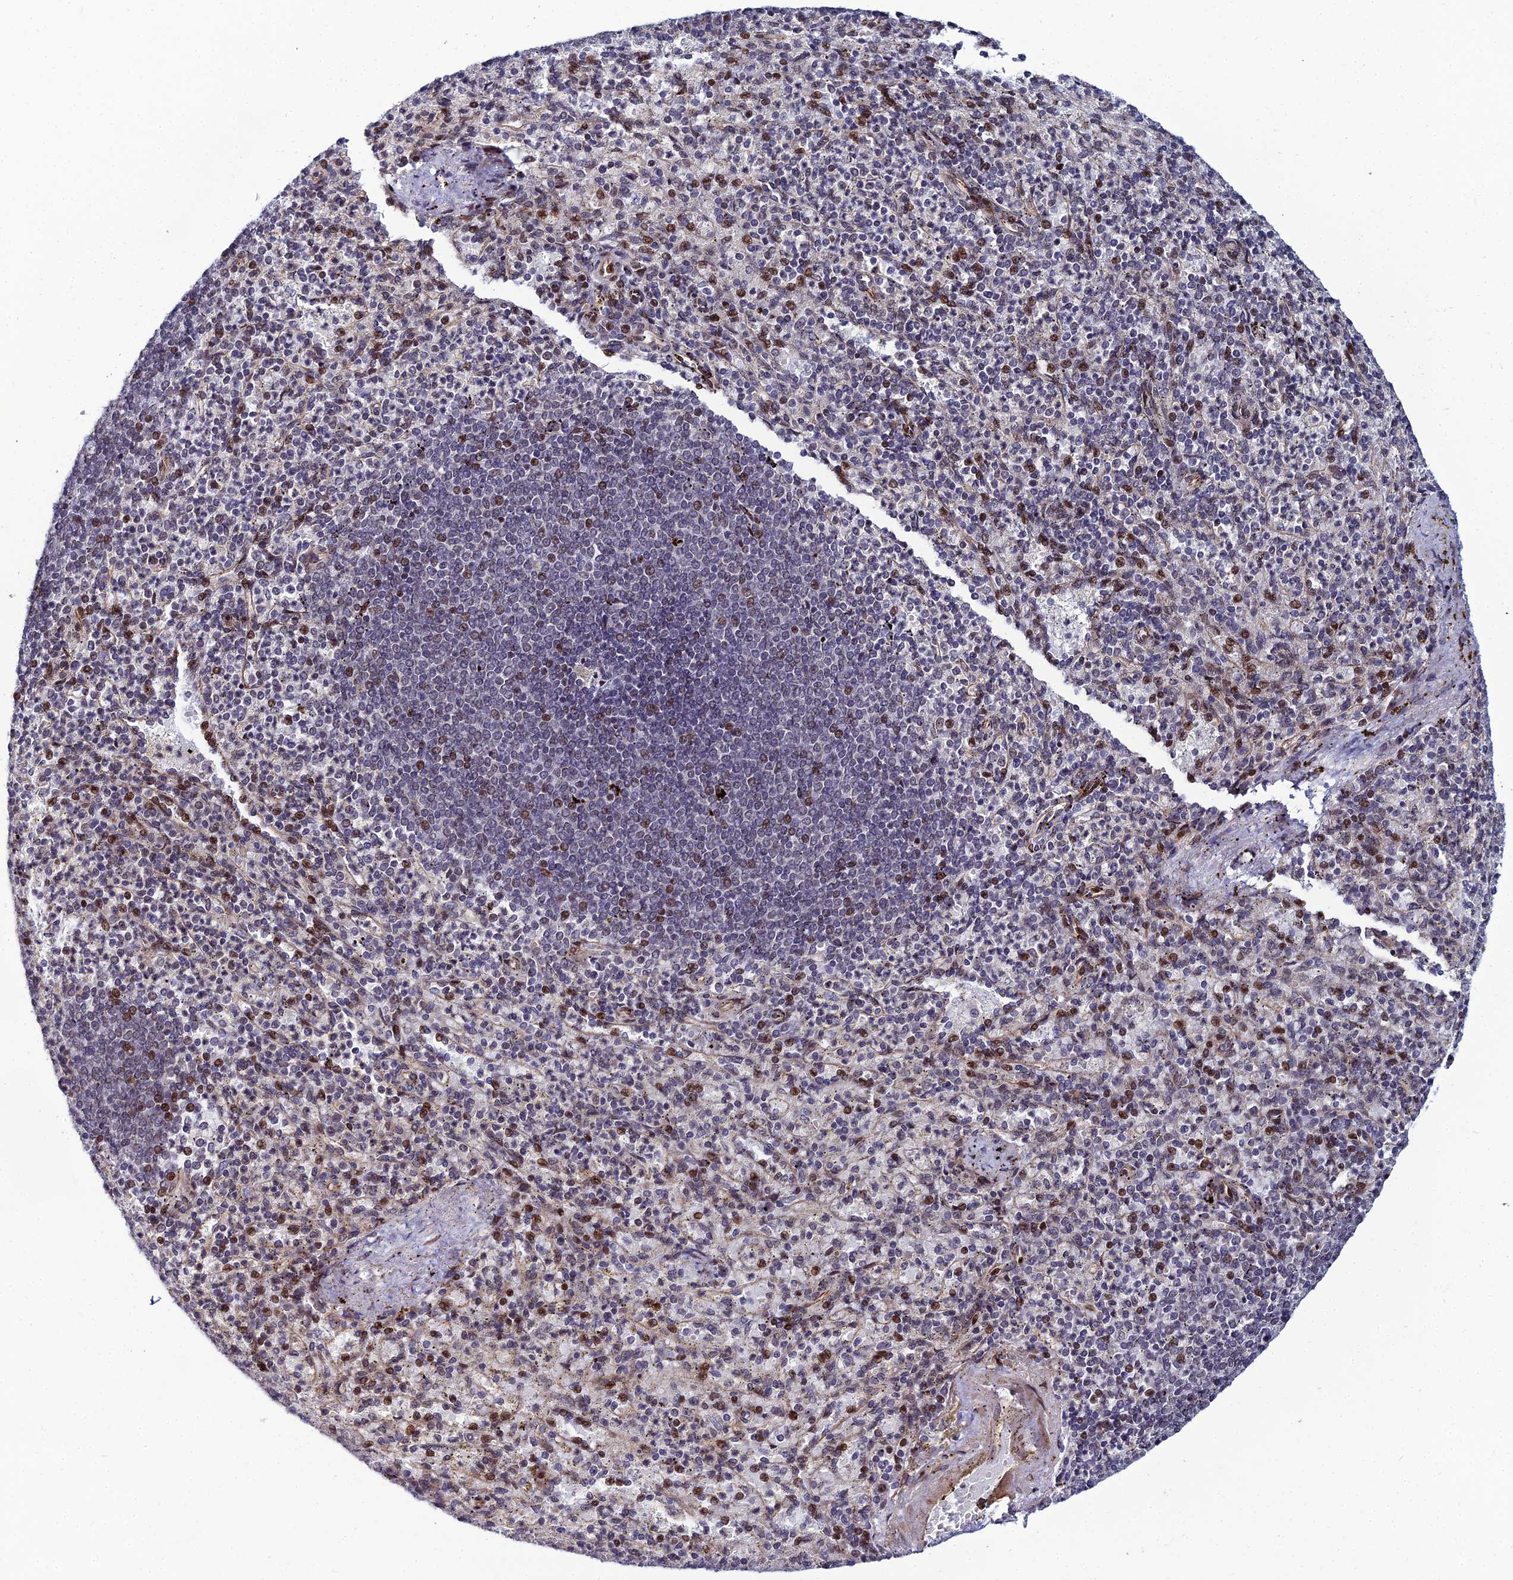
{"staining": {"intensity": "strong", "quantity": "<25%", "location": "nuclear"}, "tissue": "spleen", "cell_type": "Cells in red pulp", "image_type": "normal", "snomed": [{"axis": "morphology", "description": "Normal tissue, NOS"}, {"axis": "topography", "description": "Spleen"}], "caption": "Strong nuclear staining is present in about <25% of cells in red pulp in benign spleen. The staining is performed using DAB (3,3'-diaminobenzidine) brown chromogen to label protein expression. The nuclei are counter-stained blue using hematoxylin.", "gene": "ZNF668", "patient": {"sex": "female", "age": 74}}